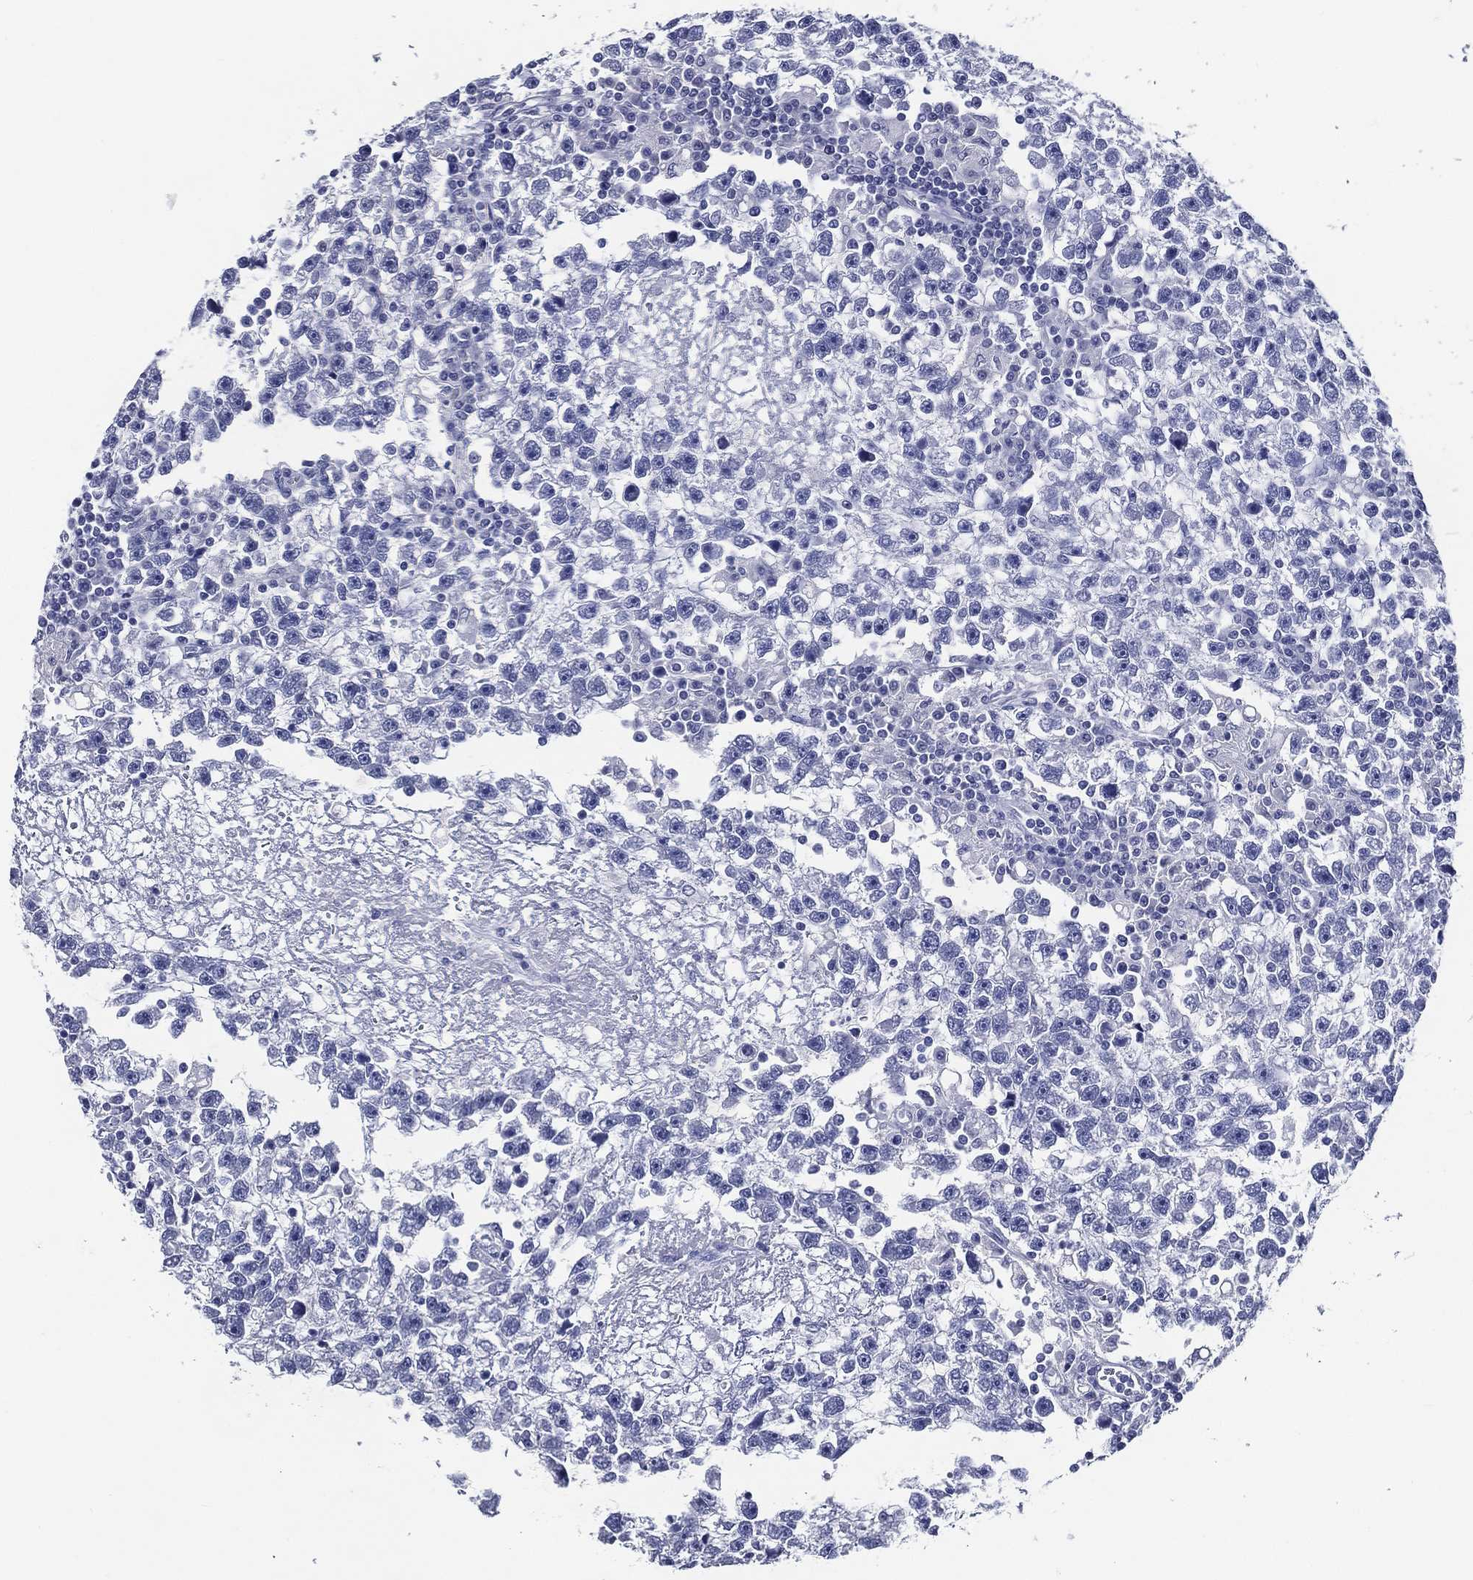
{"staining": {"intensity": "negative", "quantity": "none", "location": "none"}, "tissue": "testis cancer", "cell_type": "Tumor cells", "image_type": "cancer", "snomed": [{"axis": "morphology", "description": "Seminoma, NOS"}, {"axis": "topography", "description": "Testis"}], "caption": "An IHC micrograph of testis cancer (seminoma) is shown. There is no staining in tumor cells of testis cancer (seminoma).", "gene": "ACE2", "patient": {"sex": "male", "age": 47}}